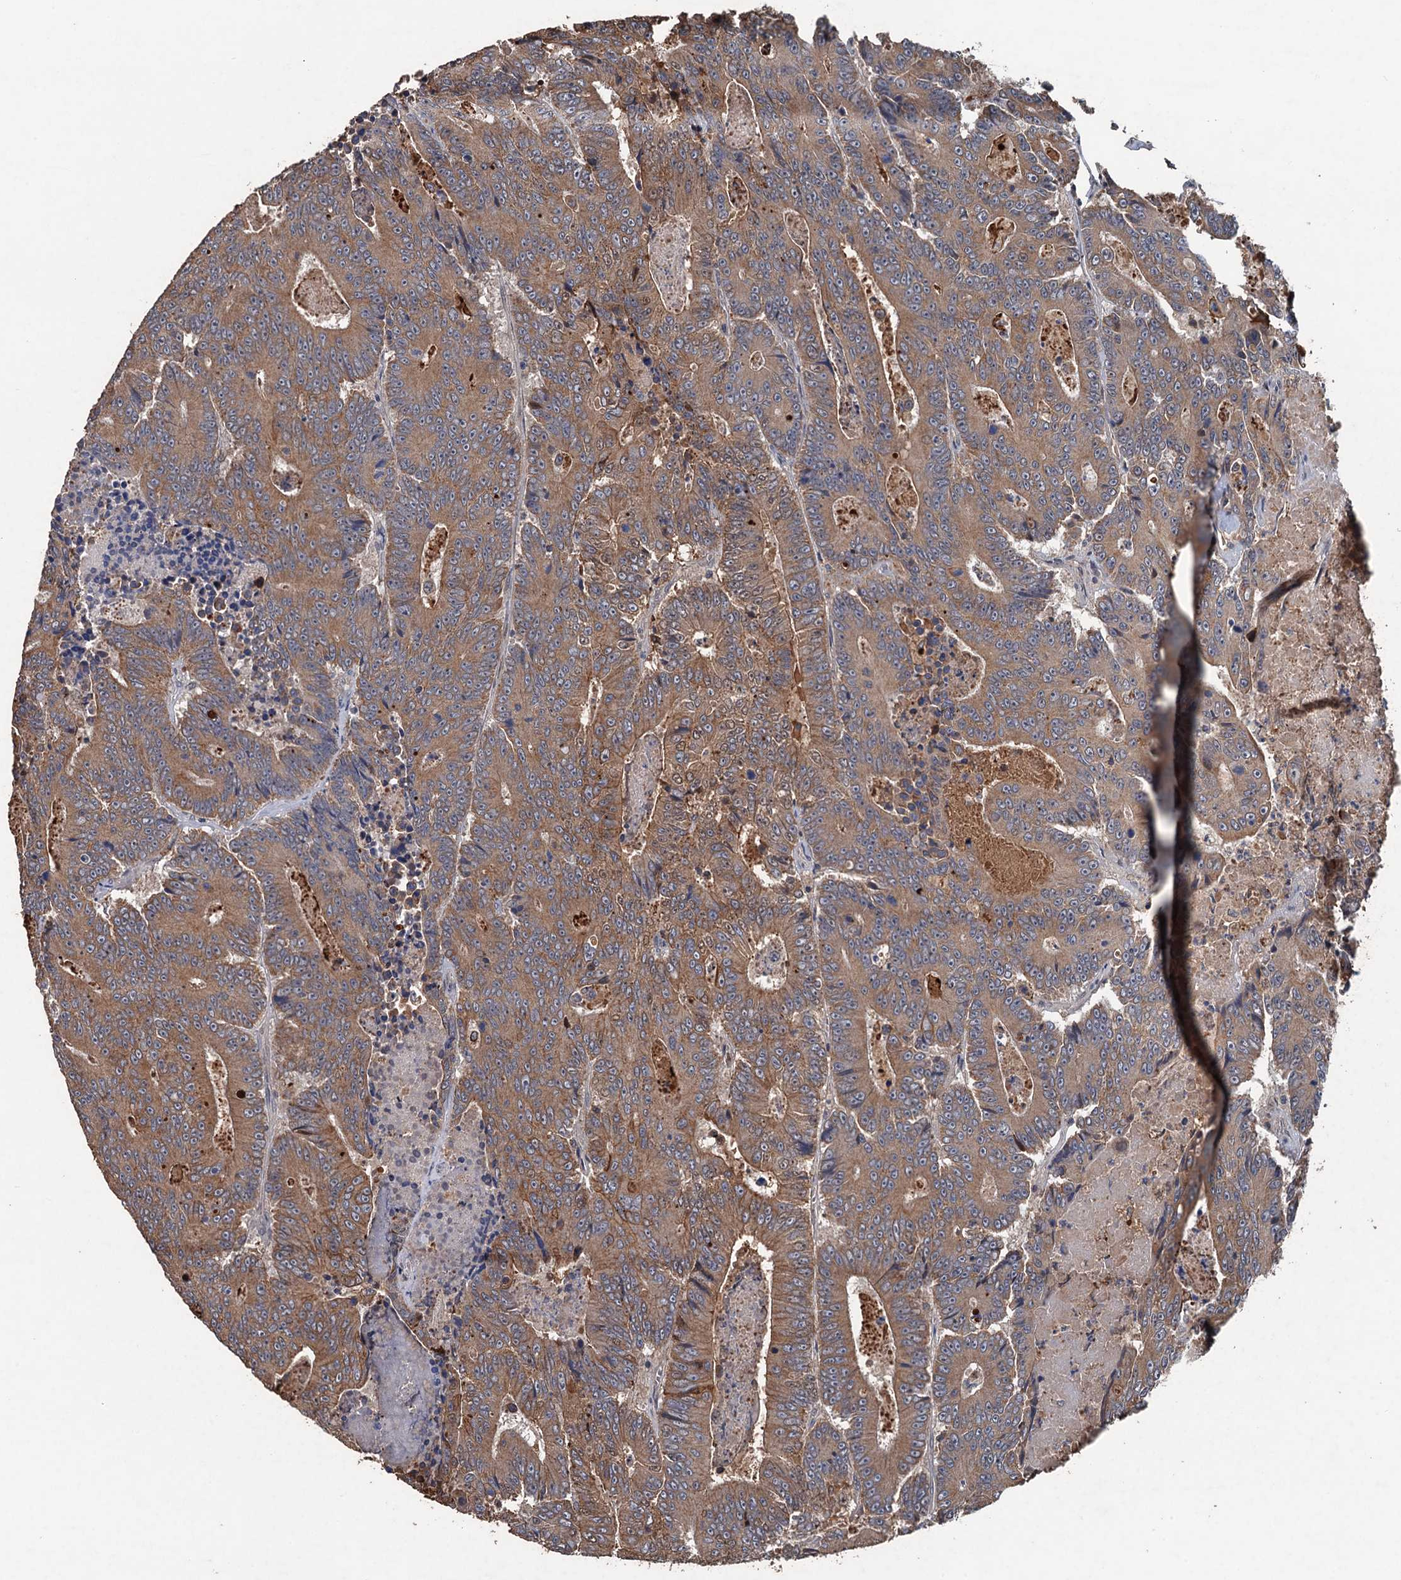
{"staining": {"intensity": "moderate", "quantity": ">75%", "location": "cytoplasmic/membranous"}, "tissue": "colorectal cancer", "cell_type": "Tumor cells", "image_type": "cancer", "snomed": [{"axis": "morphology", "description": "Adenocarcinoma, NOS"}, {"axis": "topography", "description": "Colon"}], "caption": "The micrograph displays a brown stain indicating the presence of a protein in the cytoplasmic/membranous of tumor cells in colorectal cancer. (DAB IHC with brightfield microscopy, high magnification).", "gene": "ZNF438", "patient": {"sex": "male", "age": 83}}